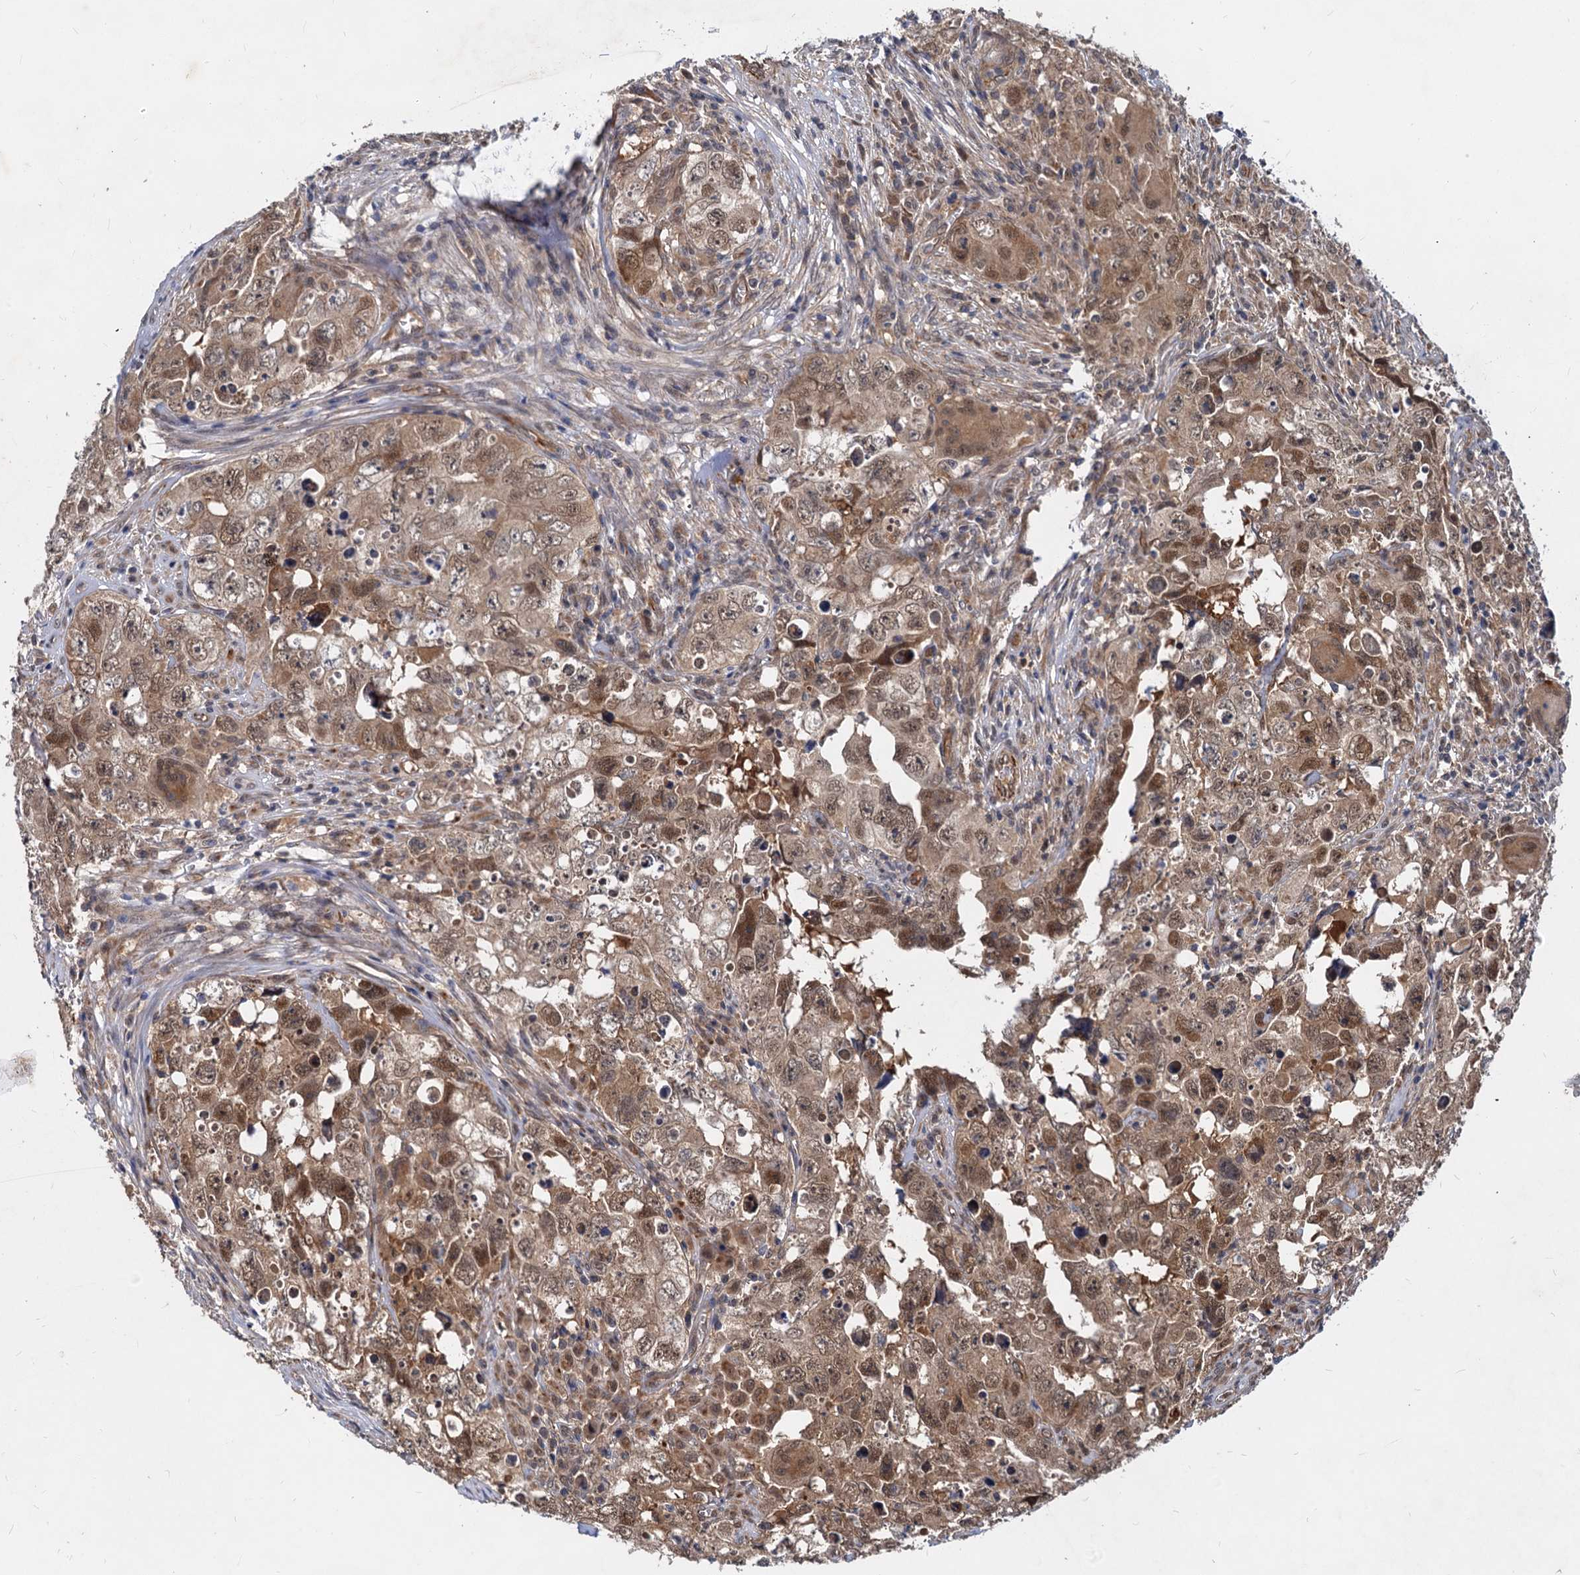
{"staining": {"intensity": "moderate", "quantity": ">75%", "location": "nuclear"}, "tissue": "testis cancer", "cell_type": "Tumor cells", "image_type": "cancer", "snomed": [{"axis": "morphology", "description": "Seminoma, NOS"}, {"axis": "morphology", "description": "Carcinoma, Embryonal, NOS"}, {"axis": "topography", "description": "Testis"}], "caption": "A medium amount of moderate nuclear staining is identified in approximately >75% of tumor cells in testis embryonal carcinoma tissue.", "gene": "PSMD4", "patient": {"sex": "male", "age": 43}}